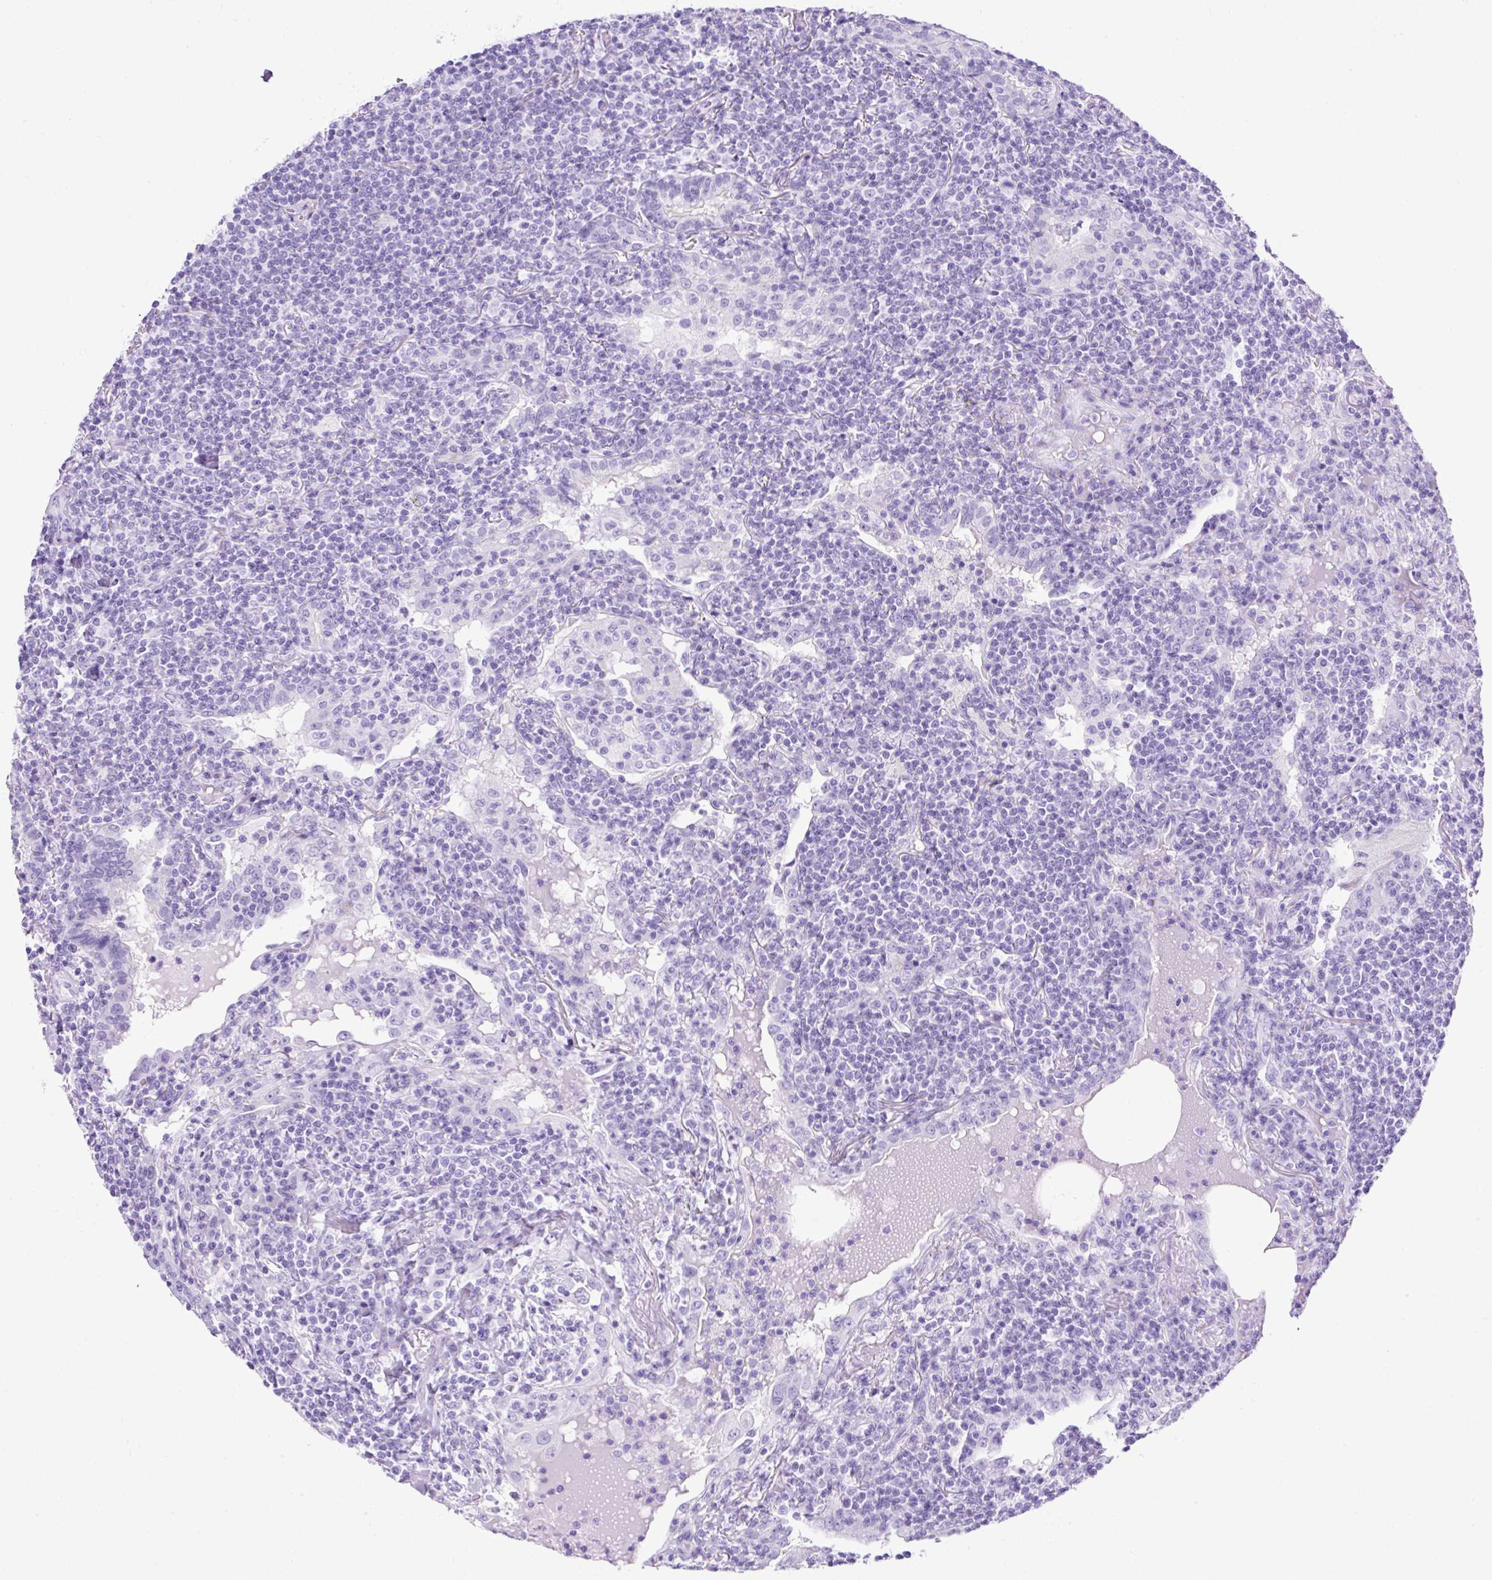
{"staining": {"intensity": "negative", "quantity": "none", "location": "none"}, "tissue": "lymphoma", "cell_type": "Tumor cells", "image_type": "cancer", "snomed": [{"axis": "morphology", "description": "Malignant lymphoma, non-Hodgkin's type, Low grade"}, {"axis": "topography", "description": "Lung"}], "caption": "Immunohistochemistry (IHC) photomicrograph of human lymphoma stained for a protein (brown), which exhibits no positivity in tumor cells. (DAB (3,3'-diaminobenzidine) immunohistochemistry, high magnification).", "gene": "KRT12", "patient": {"sex": "female", "age": 71}}